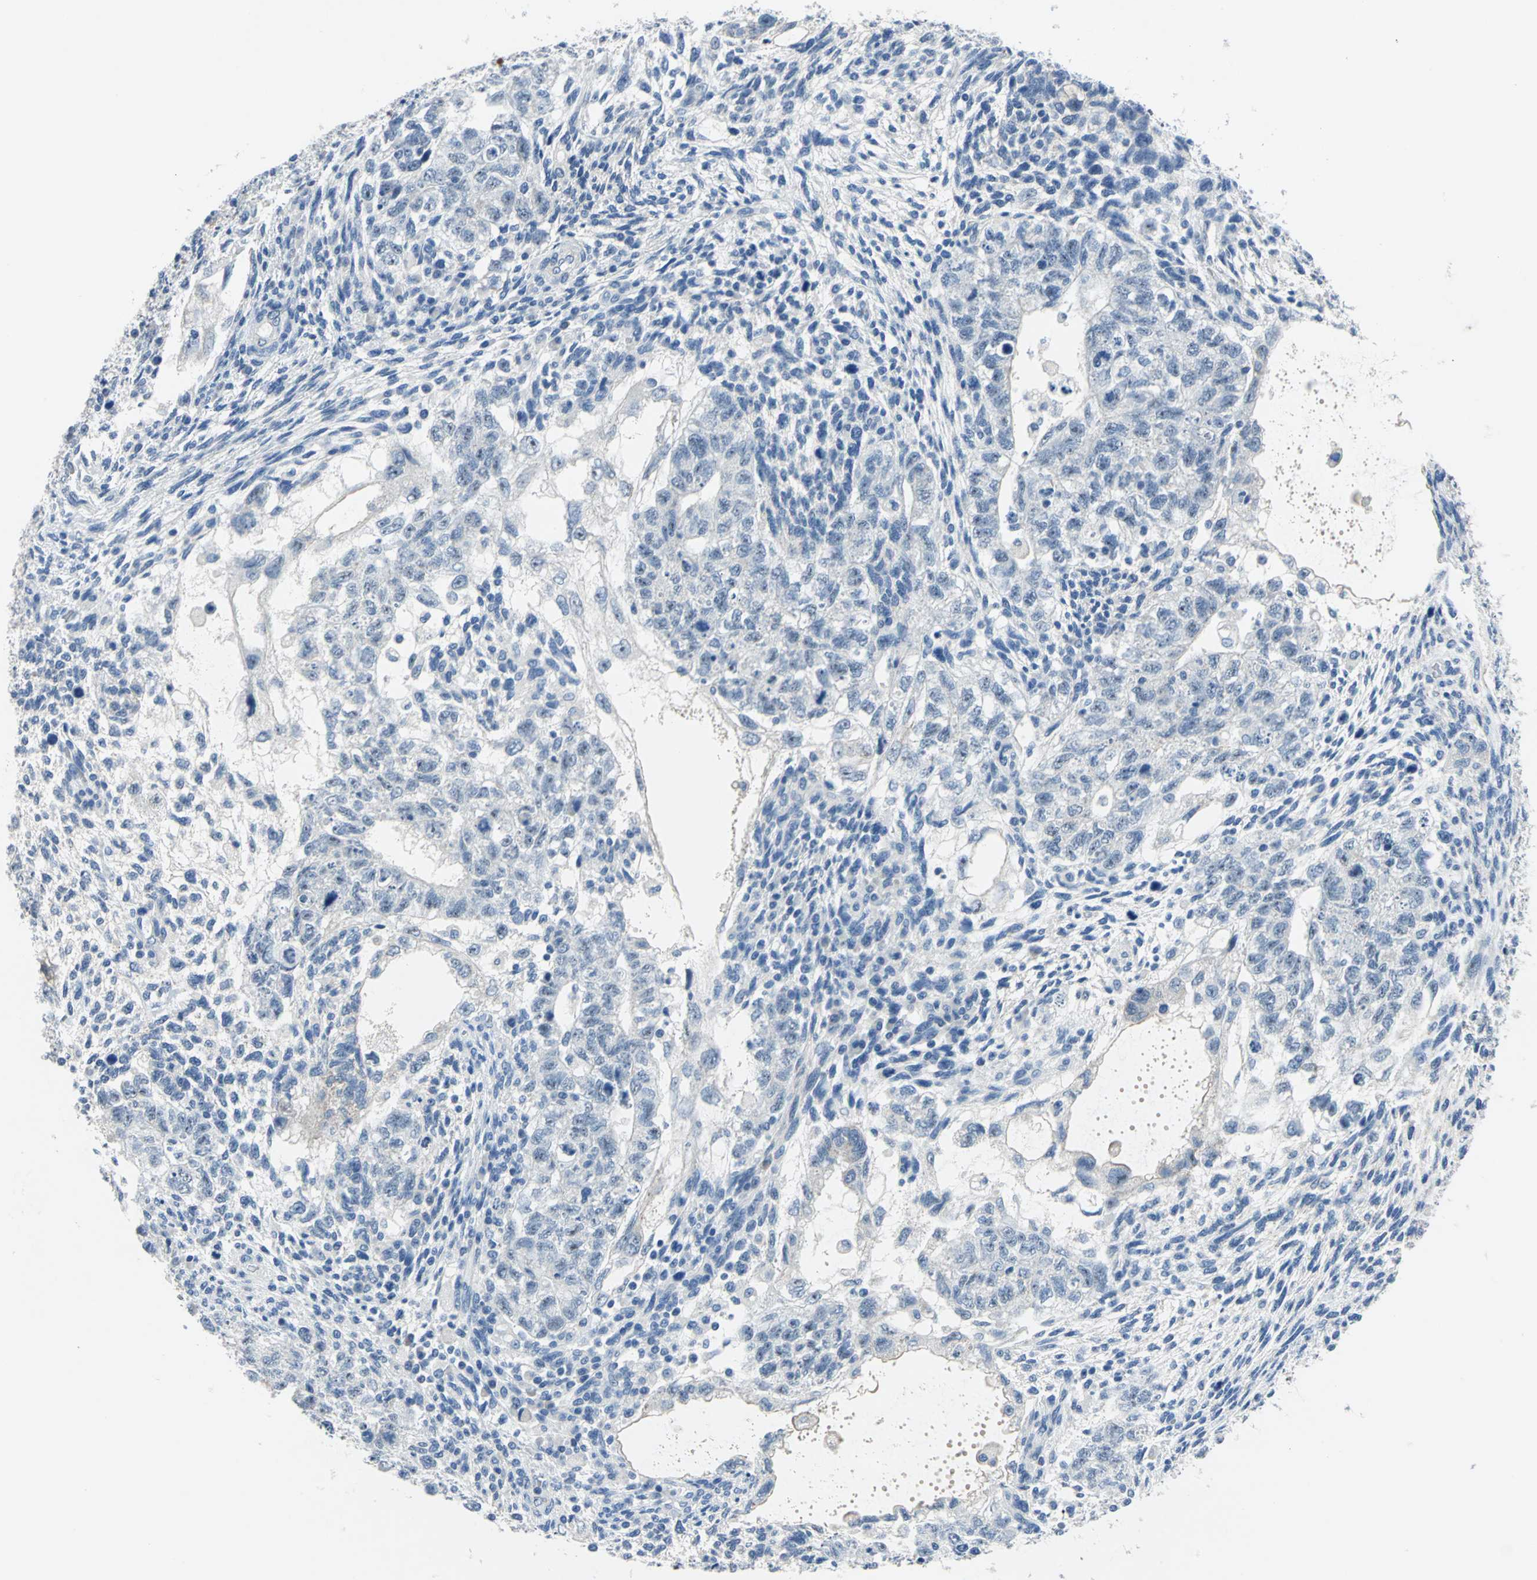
{"staining": {"intensity": "negative", "quantity": "none", "location": "none"}, "tissue": "testis cancer", "cell_type": "Tumor cells", "image_type": "cancer", "snomed": [{"axis": "morphology", "description": "Normal tissue, NOS"}, {"axis": "morphology", "description": "Carcinoma, Embryonal, NOS"}, {"axis": "topography", "description": "Testis"}], "caption": "This is an immunohistochemistry (IHC) photomicrograph of human testis cancer. There is no positivity in tumor cells.", "gene": "MUC4", "patient": {"sex": "male", "age": 36}}